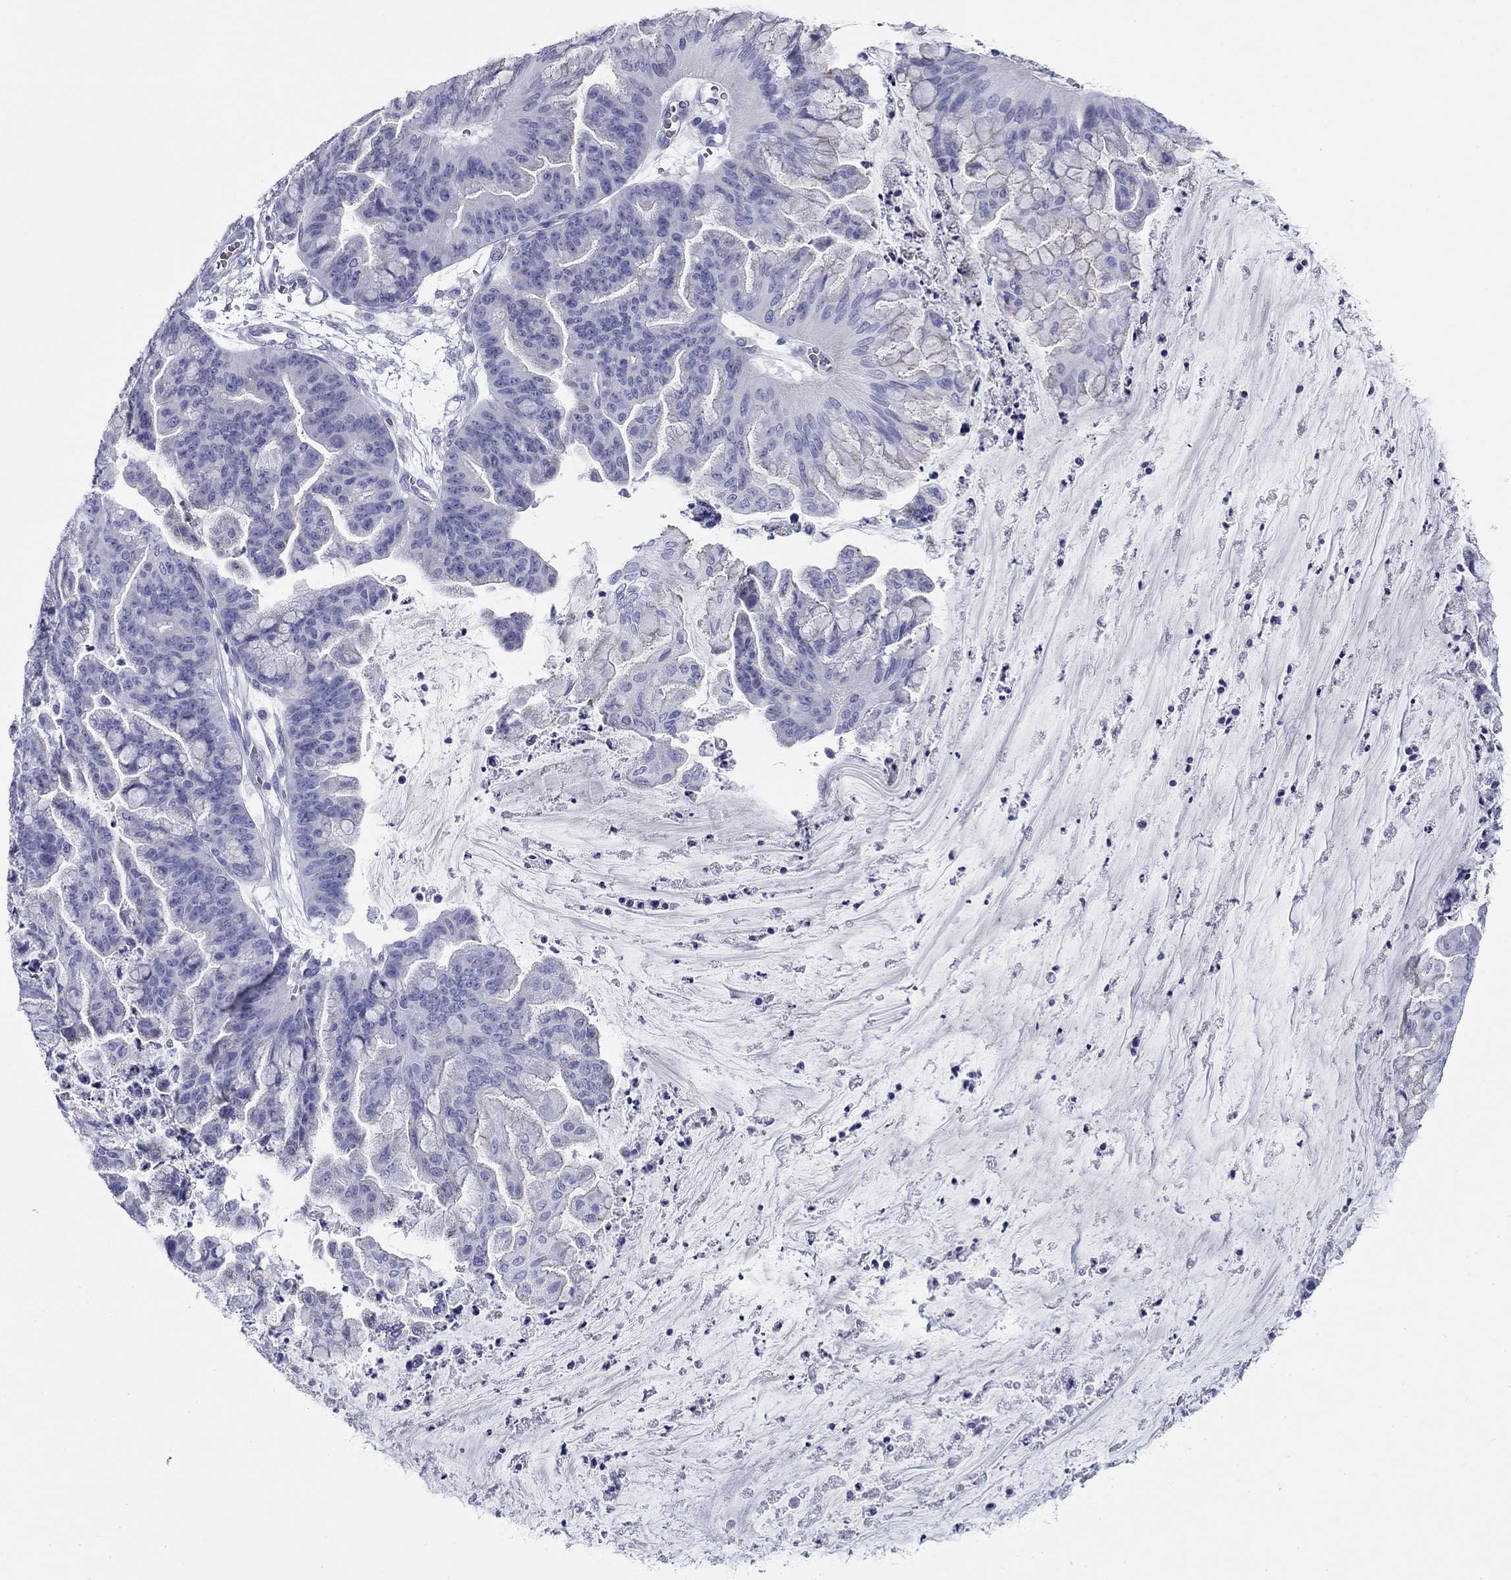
{"staining": {"intensity": "negative", "quantity": "none", "location": "none"}, "tissue": "ovarian cancer", "cell_type": "Tumor cells", "image_type": "cancer", "snomed": [{"axis": "morphology", "description": "Cystadenocarcinoma, mucinous, NOS"}, {"axis": "topography", "description": "Ovary"}], "caption": "Immunohistochemistry (IHC) histopathology image of human mucinous cystadenocarcinoma (ovarian) stained for a protein (brown), which reveals no positivity in tumor cells.", "gene": "ZP2", "patient": {"sex": "female", "age": 67}}